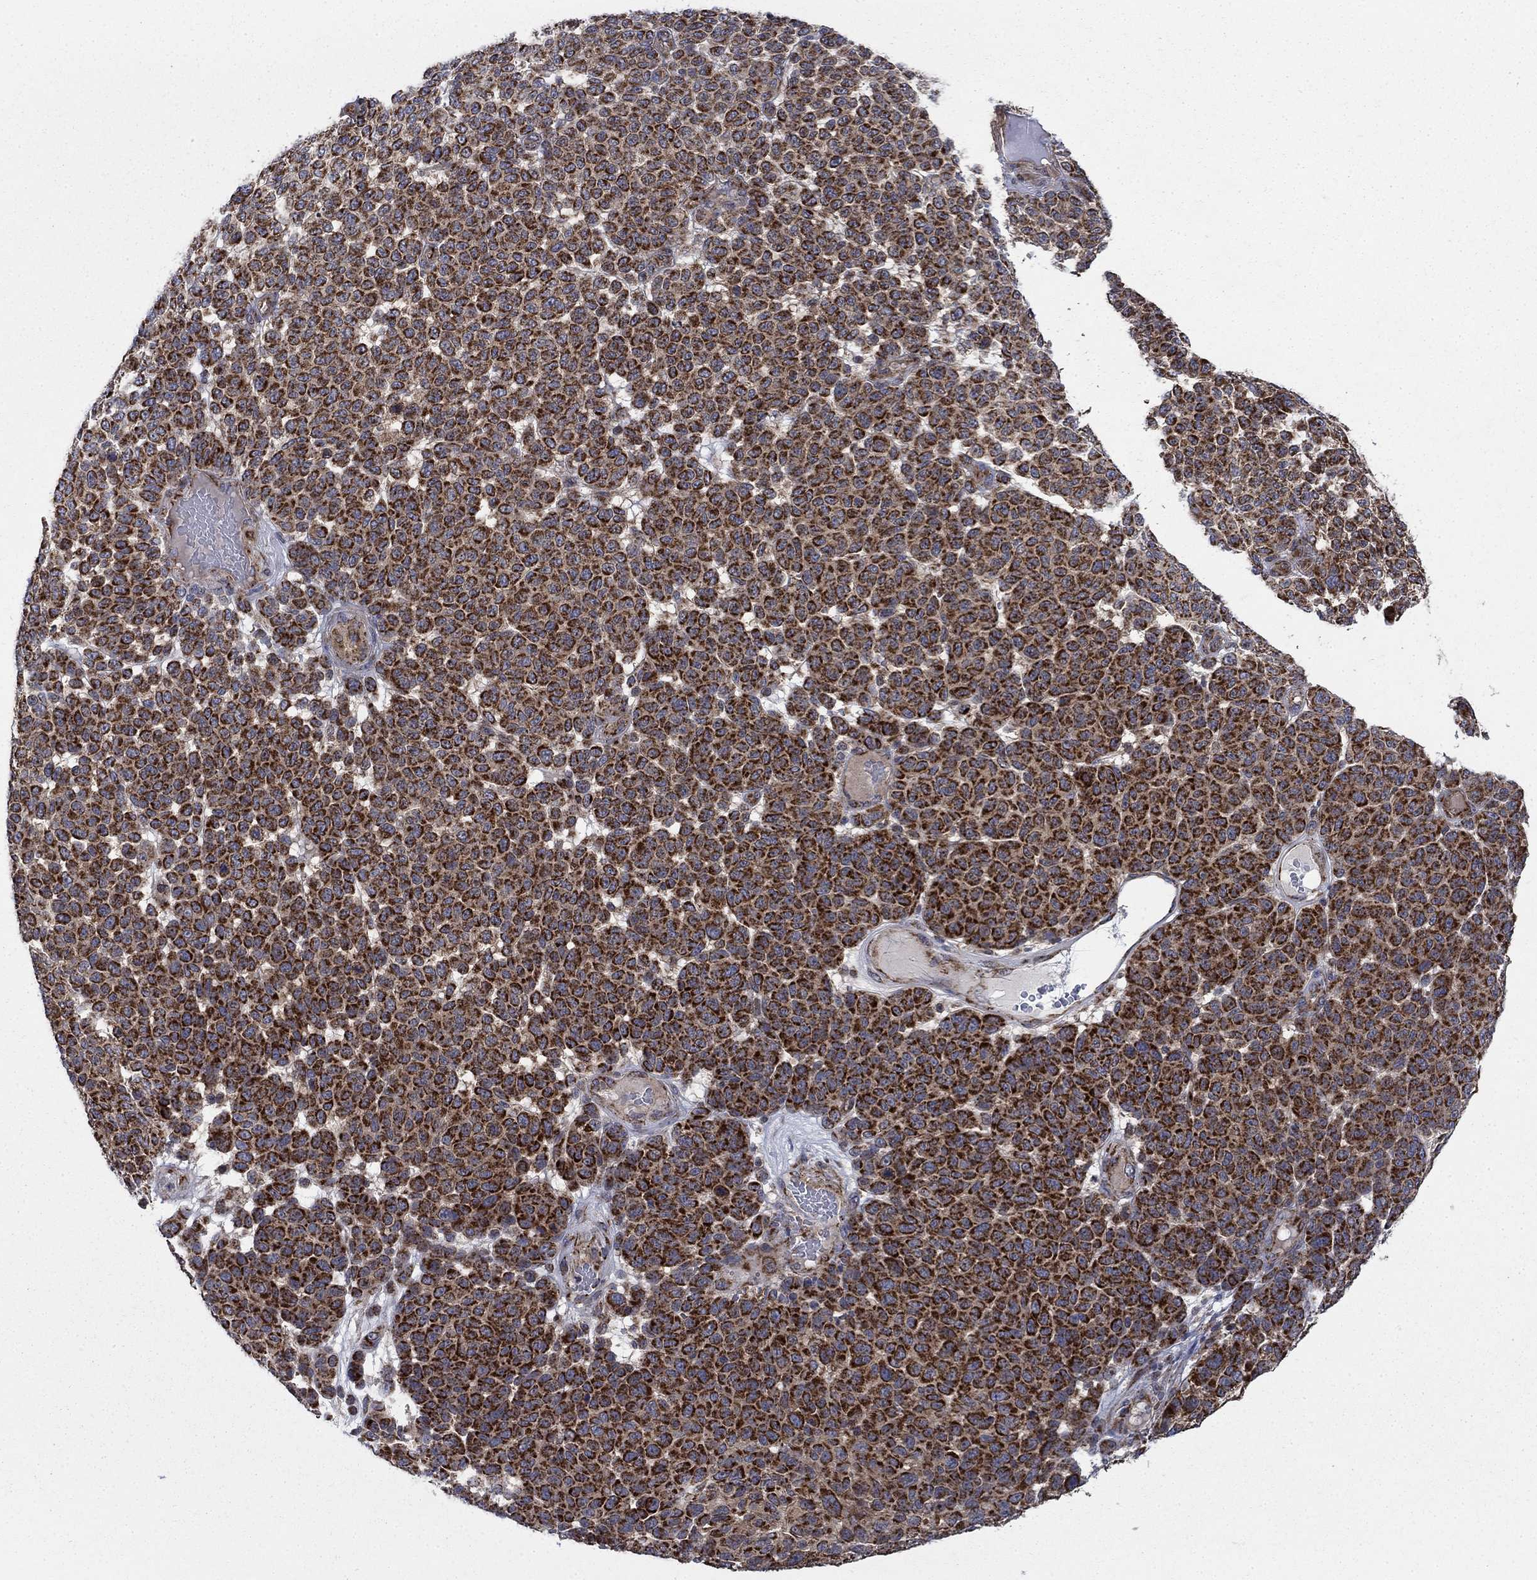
{"staining": {"intensity": "strong", "quantity": ">75%", "location": "cytoplasmic/membranous"}, "tissue": "melanoma", "cell_type": "Tumor cells", "image_type": "cancer", "snomed": [{"axis": "morphology", "description": "Malignant melanoma, NOS"}, {"axis": "topography", "description": "Skin"}], "caption": "A high-resolution micrograph shows immunohistochemistry (IHC) staining of melanoma, which demonstrates strong cytoplasmic/membranous expression in about >75% of tumor cells. Using DAB (brown) and hematoxylin (blue) stains, captured at high magnification using brightfield microscopy.", "gene": "NME7", "patient": {"sex": "male", "age": 59}}